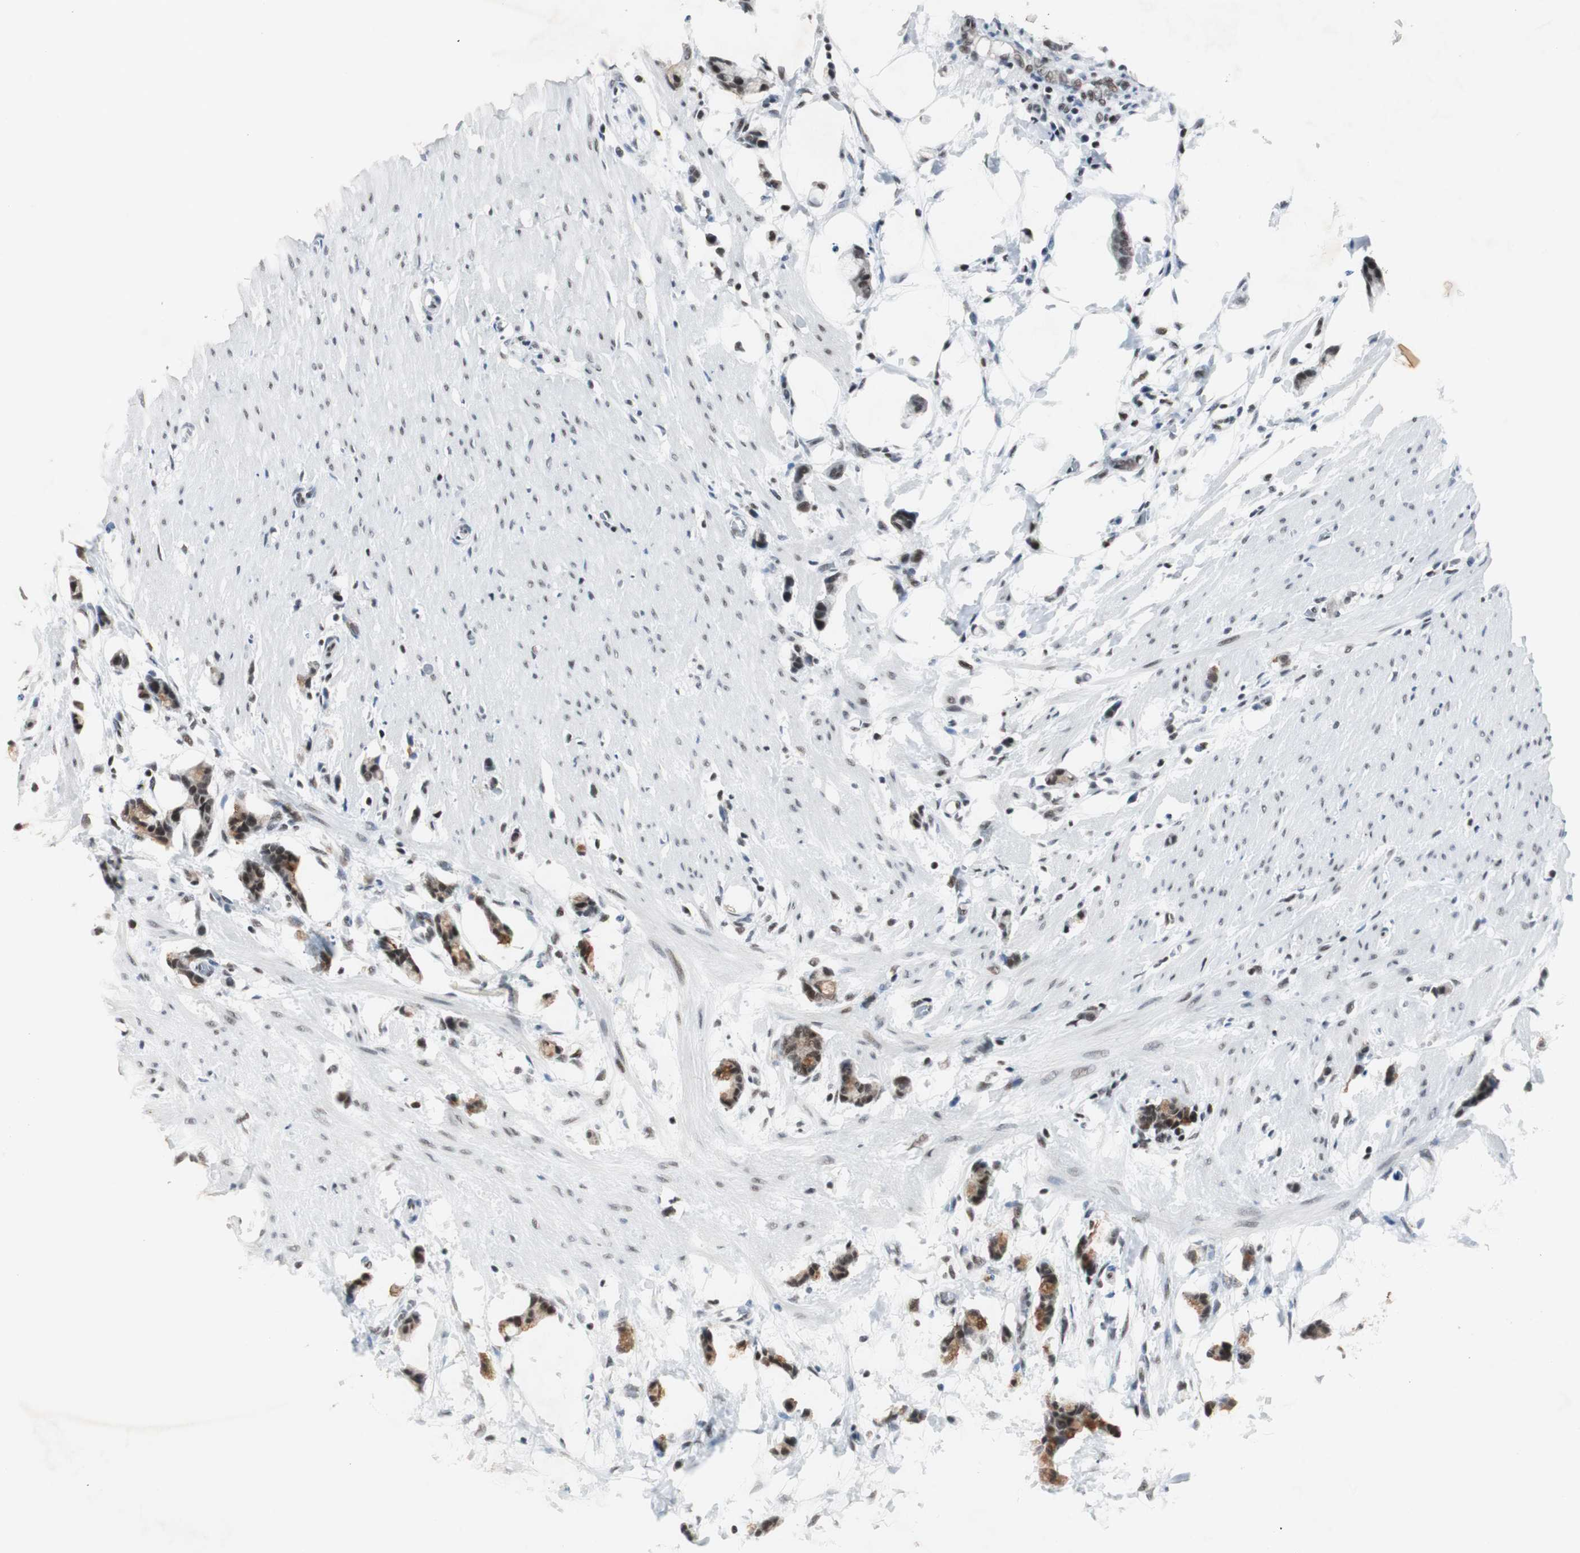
{"staining": {"intensity": "strong", "quantity": ">75%", "location": "cytoplasmic/membranous,nuclear"}, "tissue": "colorectal cancer", "cell_type": "Tumor cells", "image_type": "cancer", "snomed": [{"axis": "morphology", "description": "Adenocarcinoma, NOS"}, {"axis": "topography", "description": "Colon"}], "caption": "A high amount of strong cytoplasmic/membranous and nuclear expression is present in about >75% of tumor cells in adenocarcinoma (colorectal) tissue.", "gene": "RAD9A", "patient": {"sex": "male", "age": 14}}